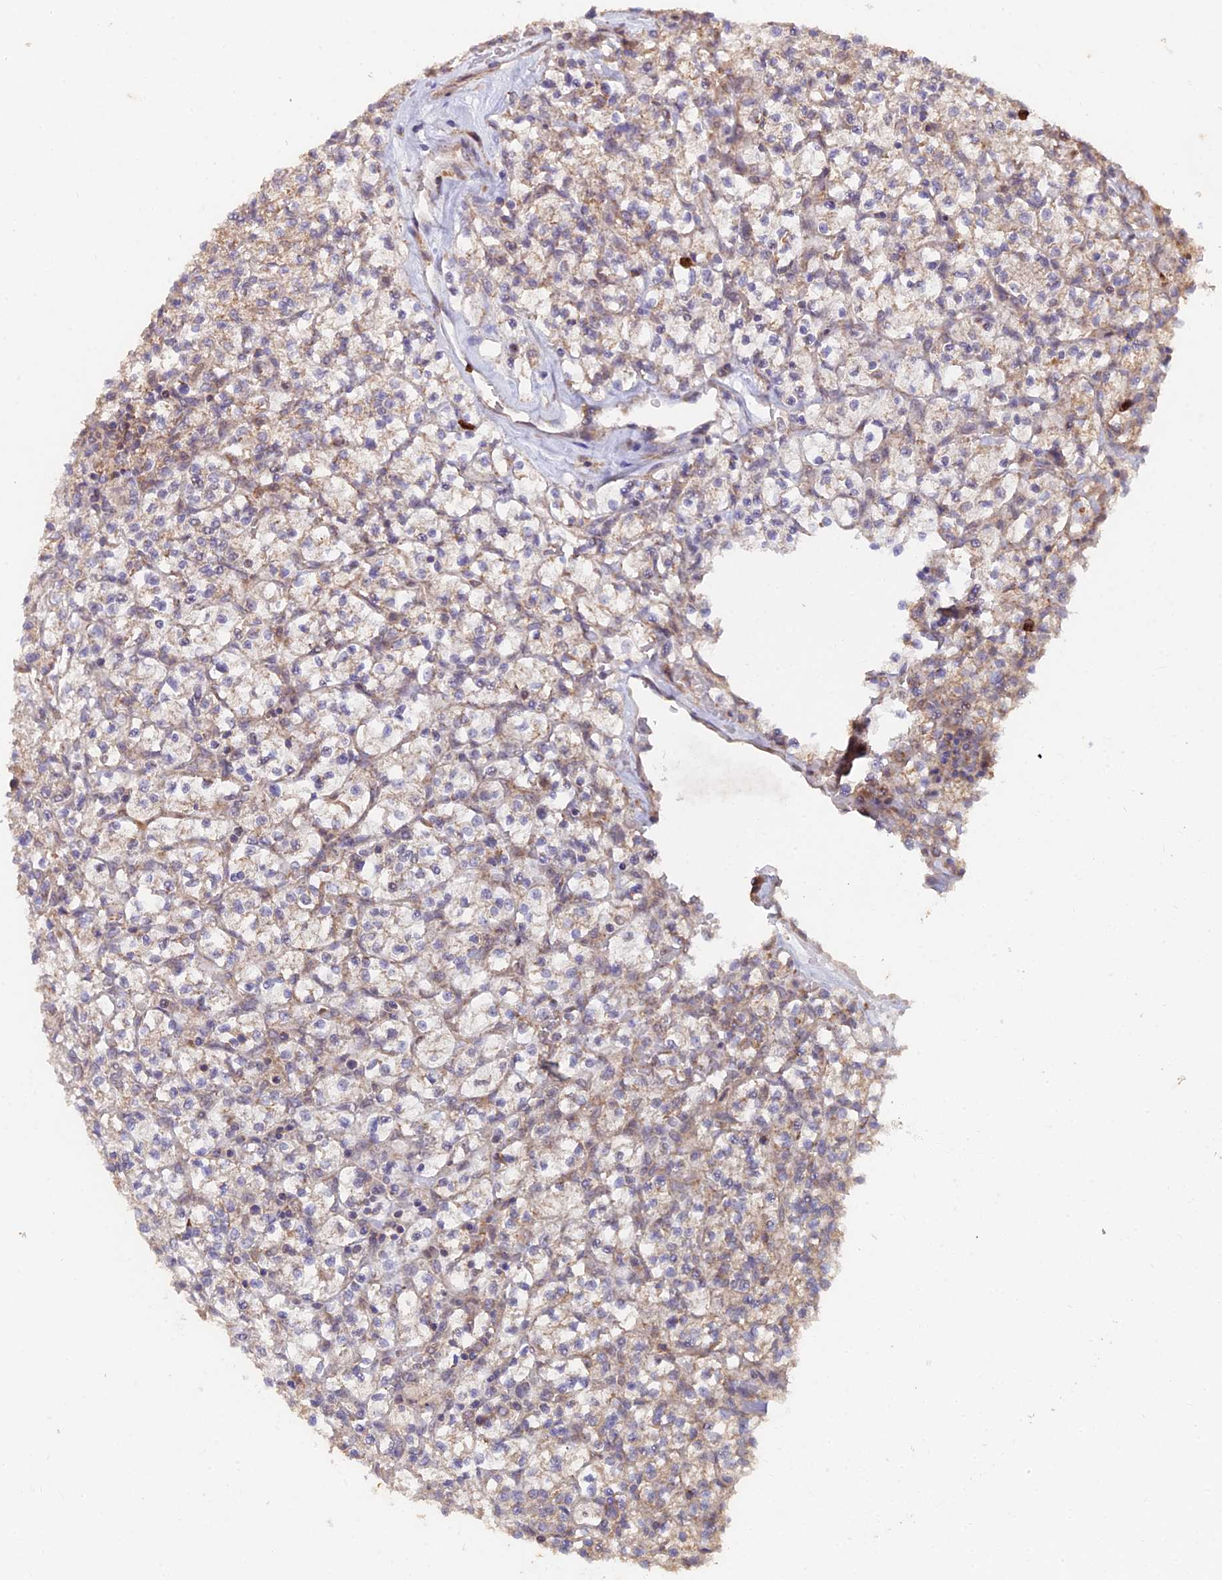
{"staining": {"intensity": "weak", "quantity": "25%-75%", "location": "cytoplasmic/membranous"}, "tissue": "renal cancer", "cell_type": "Tumor cells", "image_type": "cancer", "snomed": [{"axis": "morphology", "description": "Adenocarcinoma, NOS"}, {"axis": "topography", "description": "Kidney"}], "caption": "Immunohistochemical staining of renal cancer exhibits low levels of weak cytoplasmic/membranous positivity in about 25%-75% of tumor cells. Nuclei are stained in blue.", "gene": "IFT22", "patient": {"sex": "female", "age": 64}}